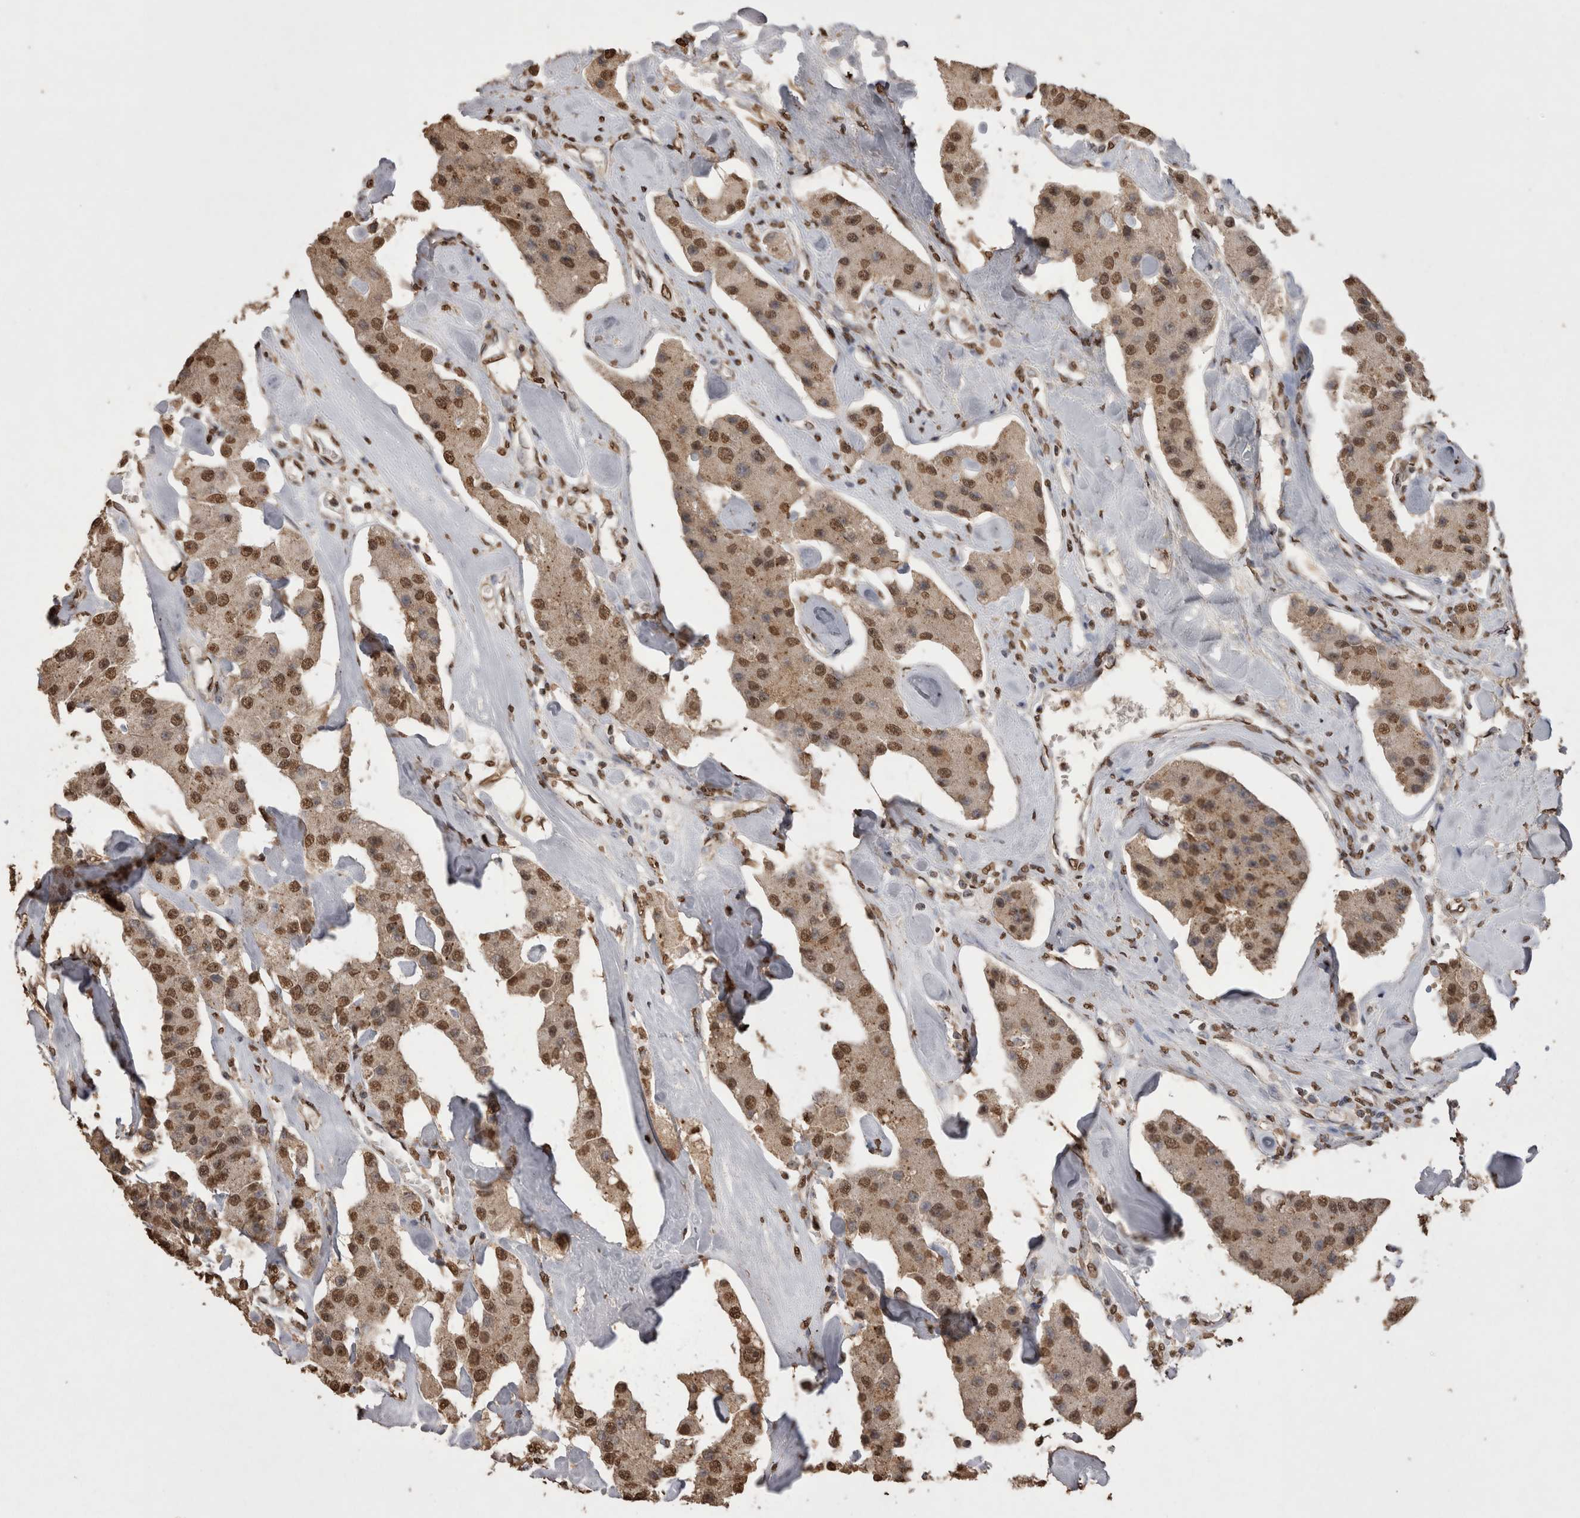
{"staining": {"intensity": "moderate", "quantity": ">75%", "location": "nuclear"}, "tissue": "carcinoid", "cell_type": "Tumor cells", "image_type": "cancer", "snomed": [{"axis": "morphology", "description": "Carcinoid, malignant, NOS"}, {"axis": "topography", "description": "Pancreas"}], "caption": "This micrograph displays immunohistochemistry staining of carcinoid (malignant), with medium moderate nuclear staining in about >75% of tumor cells.", "gene": "POU5F1", "patient": {"sex": "male", "age": 41}}